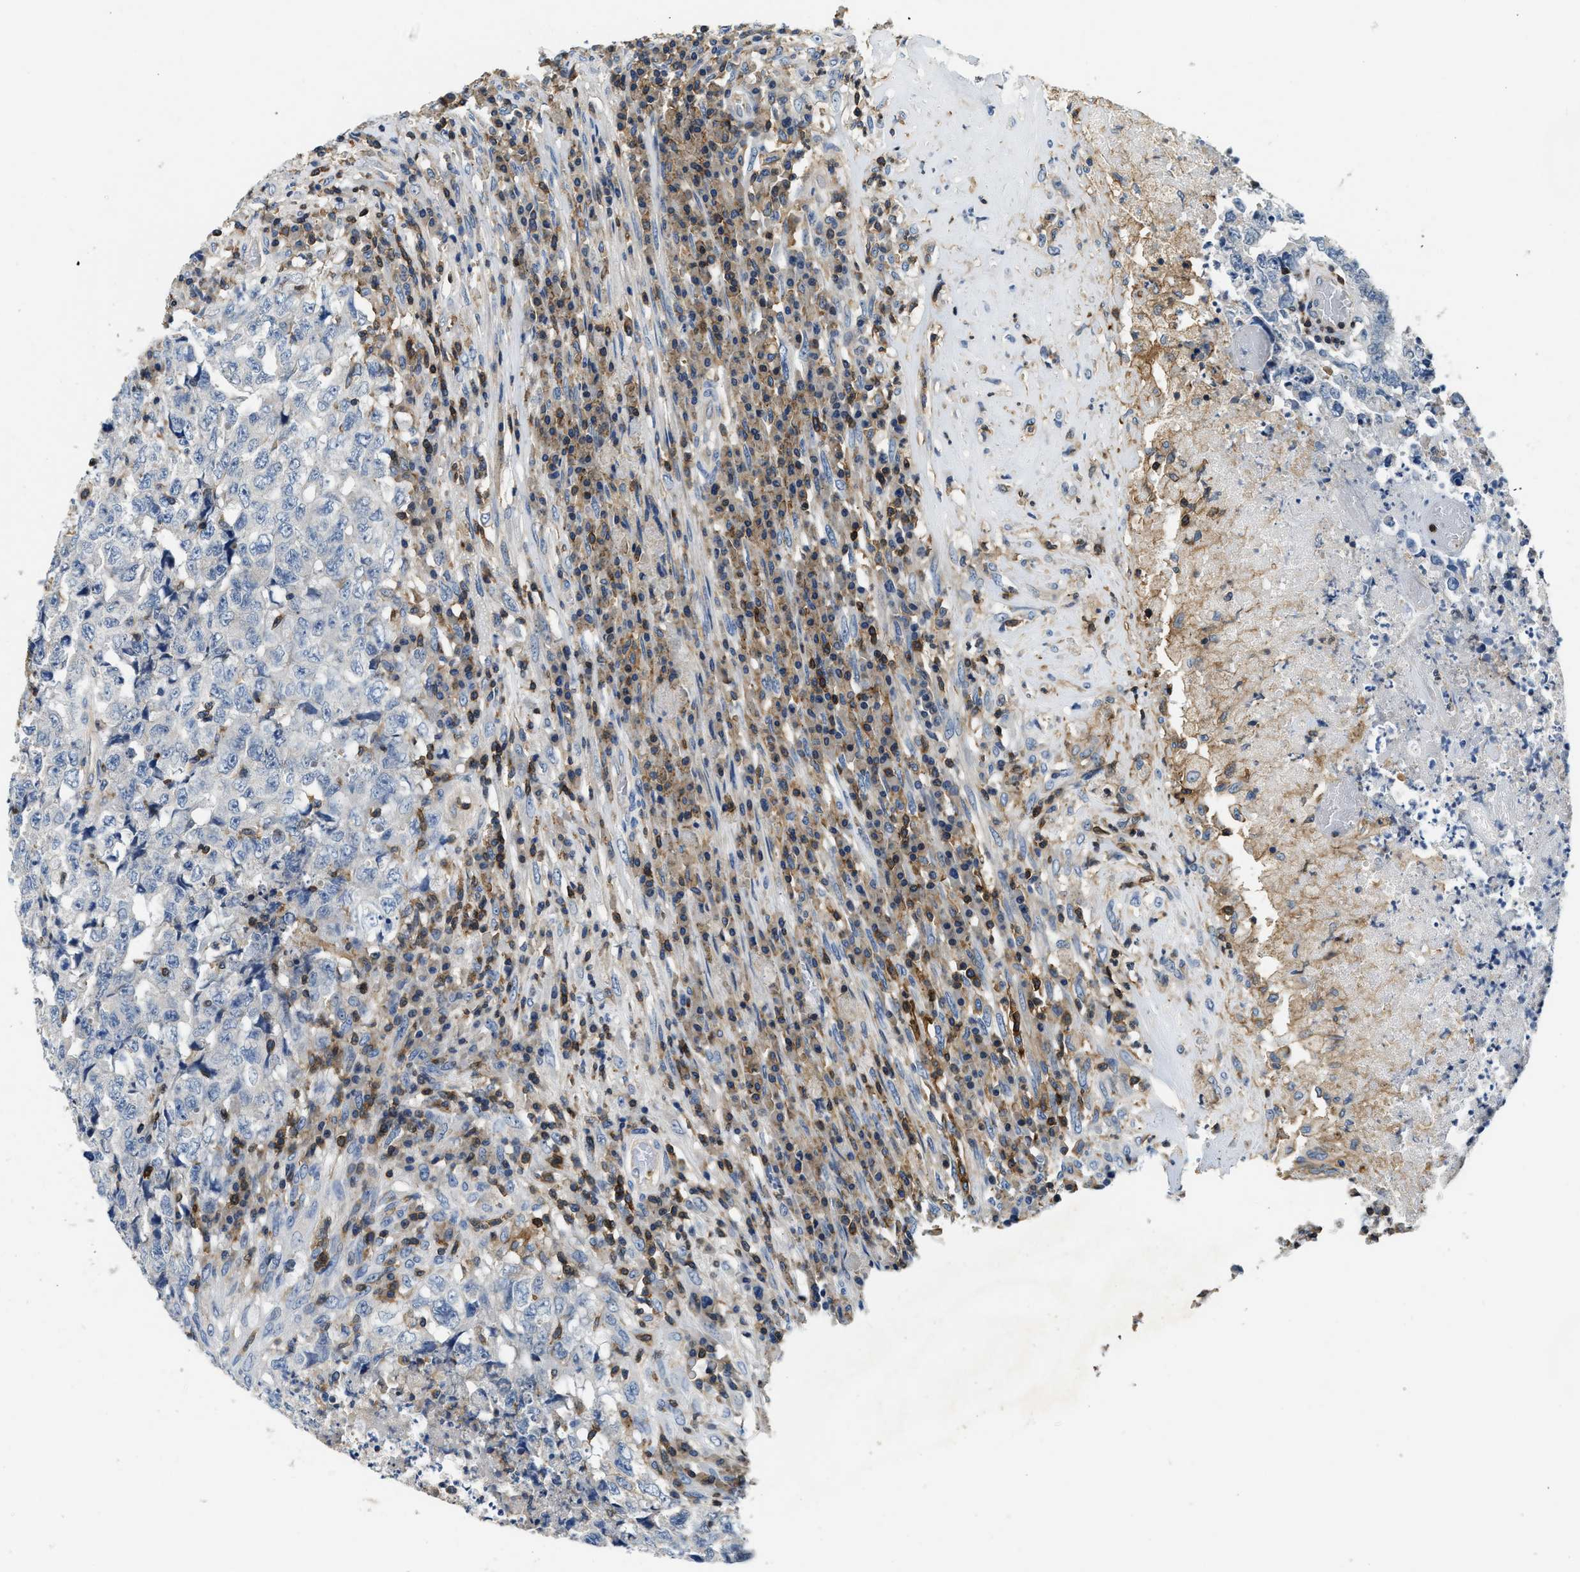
{"staining": {"intensity": "negative", "quantity": "none", "location": "none"}, "tissue": "testis cancer", "cell_type": "Tumor cells", "image_type": "cancer", "snomed": [{"axis": "morphology", "description": "Necrosis, NOS"}, {"axis": "morphology", "description": "Carcinoma, Embryonal, NOS"}, {"axis": "topography", "description": "Testis"}], "caption": "IHC micrograph of neoplastic tissue: human testis cancer stained with DAB (3,3'-diaminobenzidine) reveals no significant protein positivity in tumor cells.", "gene": "MYO1G", "patient": {"sex": "male", "age": 19}}